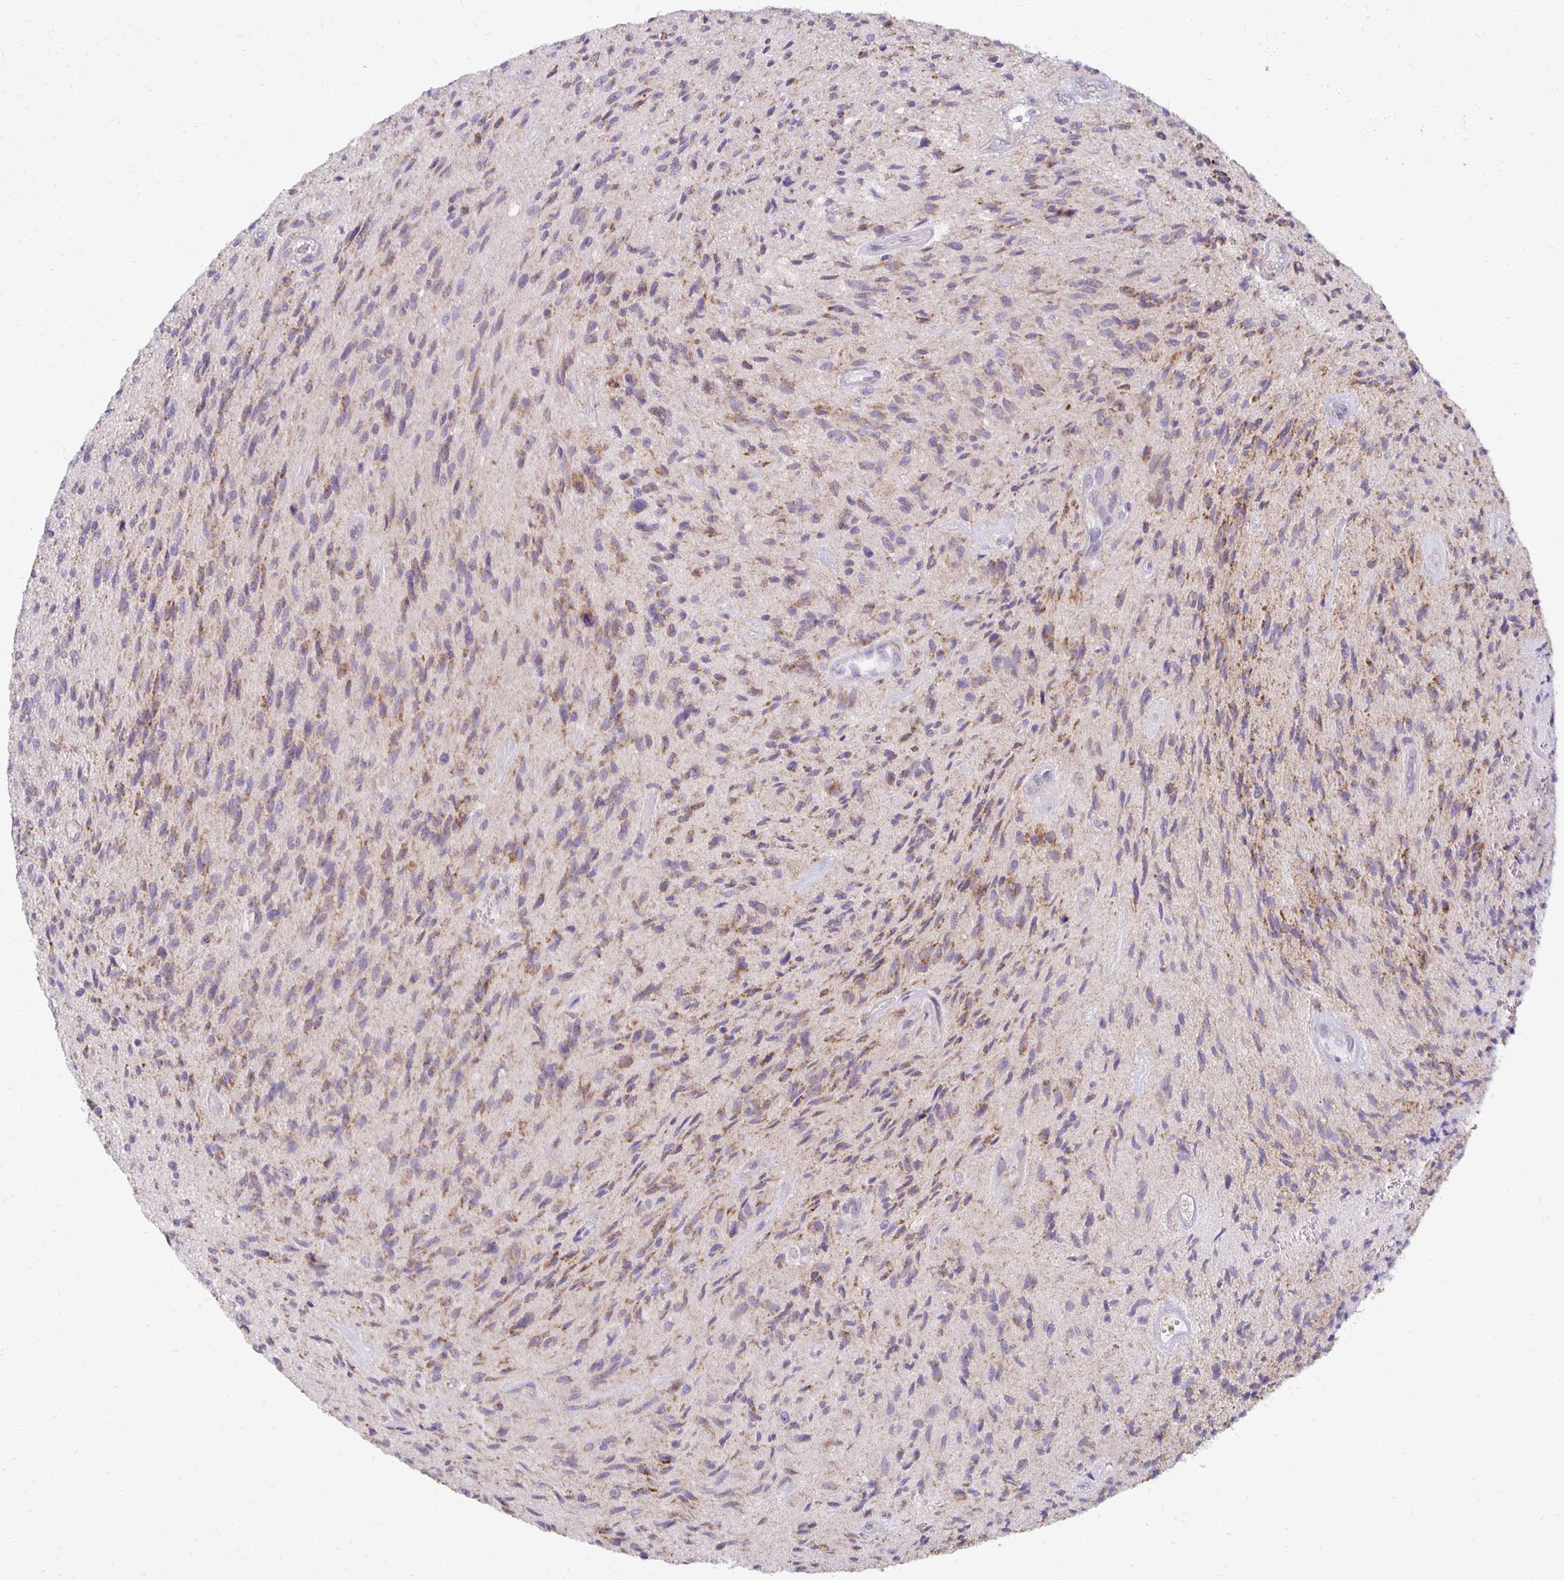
{"staining": {"intensity": "moderate", "quantity": "<25%", "location": "cytoplasmic/membranous"}, "tissue": "glioma", "cell_type": "Tumor cells", "image_type": "cancer", "snomed": [{"axis": "morphology", "description": "Glioma, malignant, High grade"}, {"axis": "topography", "description": "Brain"}], "caption": "This micrograph demonstrates immunohistochemistry staining of human high-grade glioma (malignant), with low moderate cytoplasmic/membranous staining in about <25% of tumor cells.", "gene": "IER3", "patient": {"sex": "male", "age": 54}}